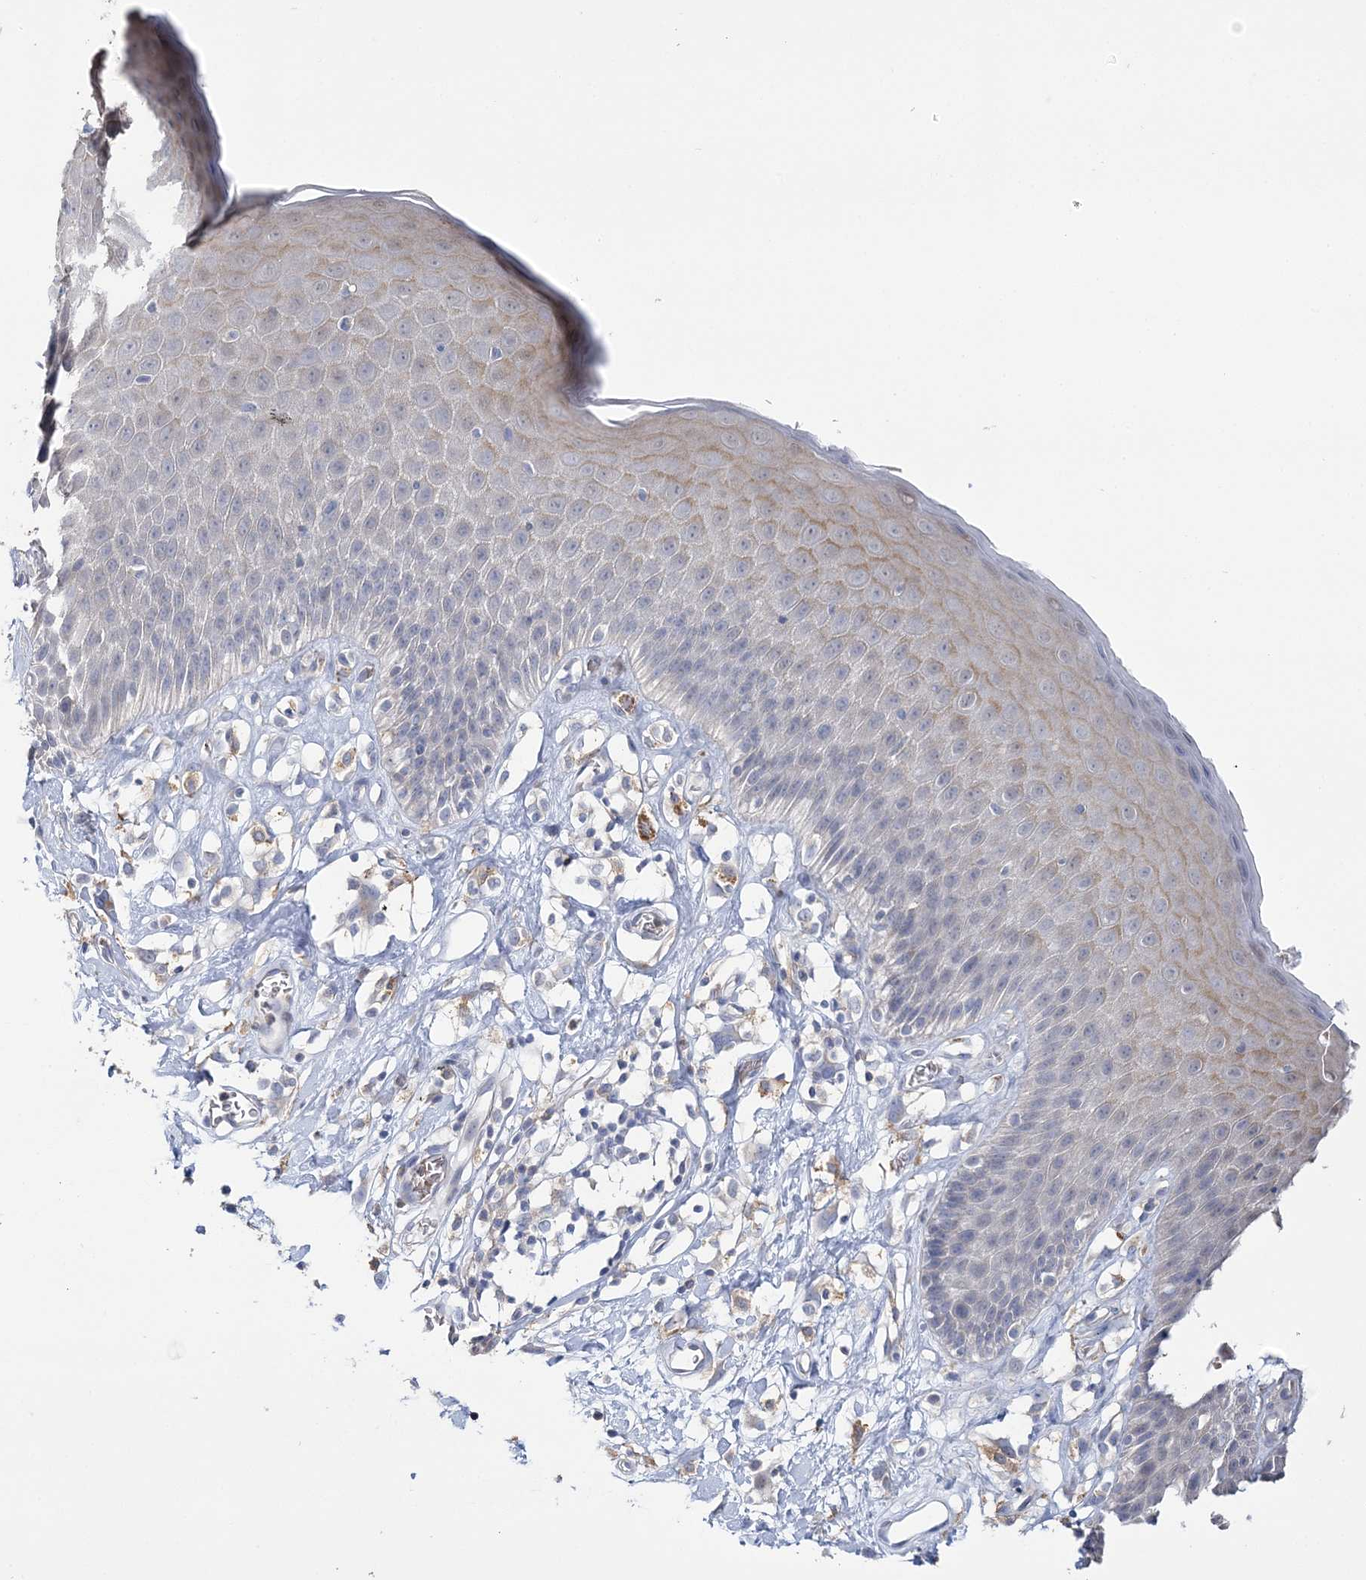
{"staining": {"intensity": "weak", "quantity": "<25%", "location": "cytoplasmic/membranous"}, "tissue": "skin", "cell_type": "Epidermal cells", "image_type": "normal", "snomed": [{"axis": "morphology", "description": "Normal tissue, NOS"}, {"axis": "topography", "description": "Vulva"}], "caption": "Human skin stained for a protein using immunohistochemistry demonstrates no expression in epidermal cells.", "gene": "ATP11B", "patient": {"sex": "female", "age": 68}}